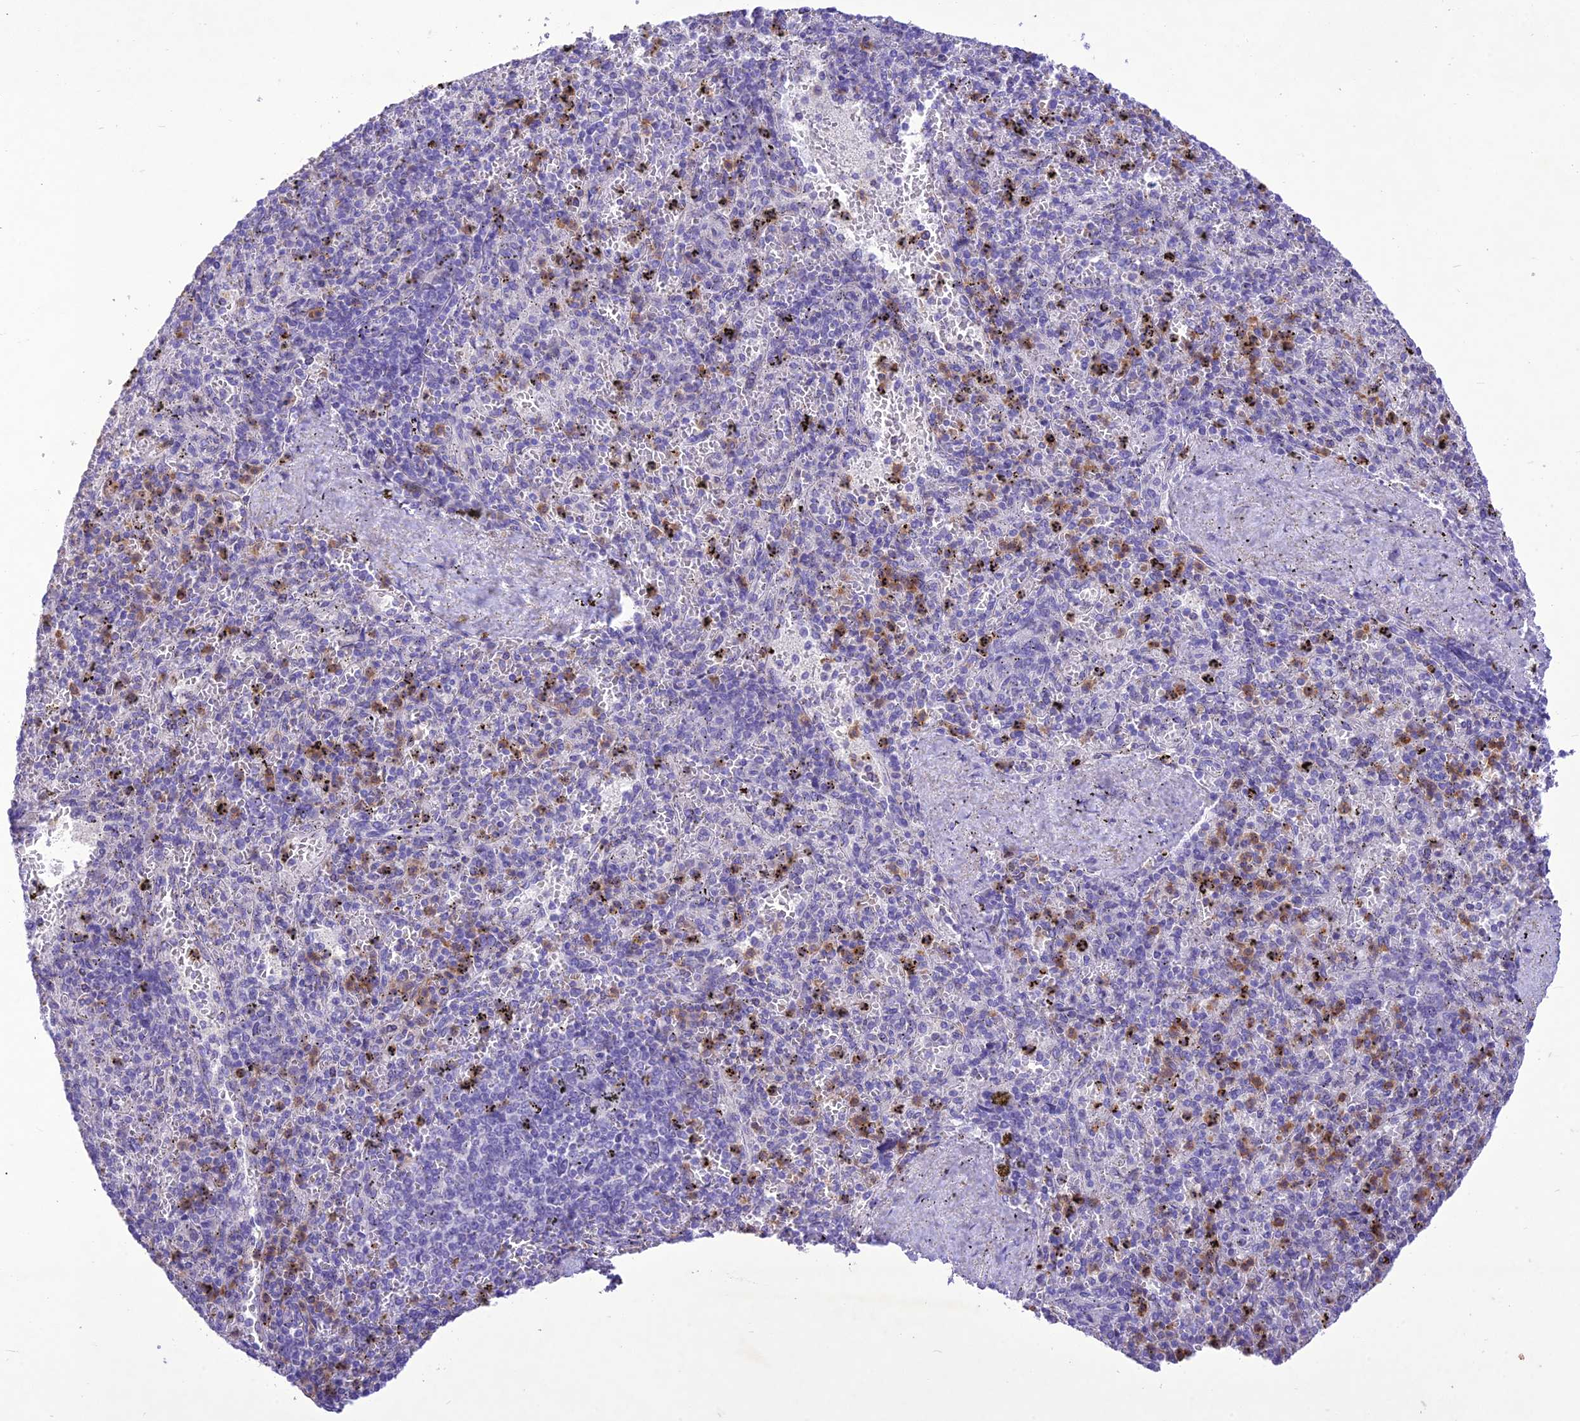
{"staining": {"intensity": "weak", "quantity": "<25%", "location": "cytoplasmic/membranous"}, "tissue": "spleen", "cell_type": "Cells in red pulp", "image_type": "normal", "snomed": [{"axis": "morphology", "description": "Normal tissue, NOS"}, {"axis": "topography", "description": "Spleen"}], "caption": "High power microscopy micrograph of an IHC image of unremarkable spleen, revealing no significant expression in cells in red pulp. The staining is performed using DAB (3,3'-diaminobenzidine) brown chromogen with nuclei counter-stained in using hematoxylin.", "gene": "SLC13A5", "patient": {"sex": "male", "age": 82}}